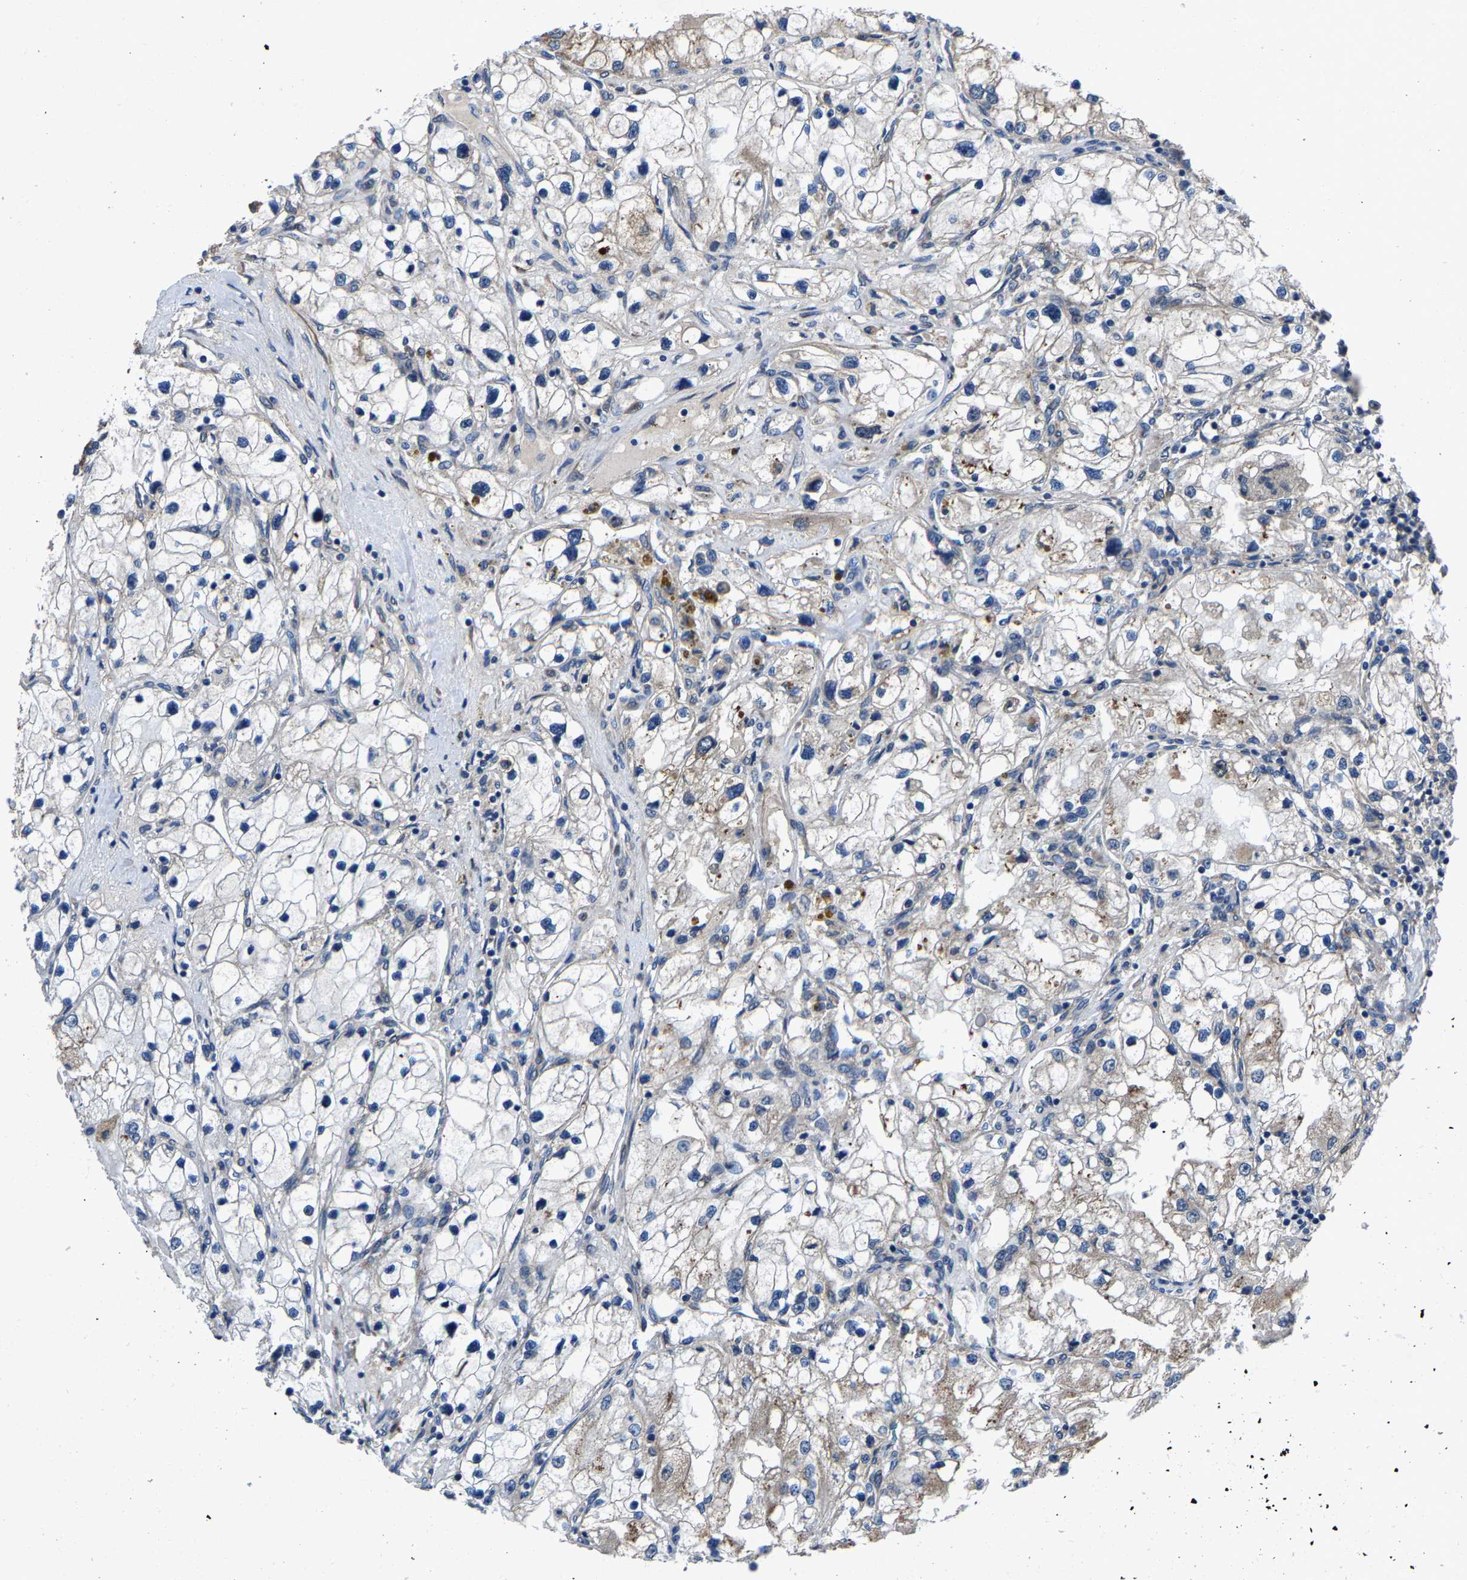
{"staining": {"intensity": "weak", "quantity": "25%-75%", "location": "cytoplasmic/membranous"}, "tissue": "renal cancer", "cell_type": "Tumor cells", "image_type": "cancer", "snomed": [{"axis": "morphology", "description": "Adenocarcinoma, NOS"}, {"axis": "topography", "description": "Kidney"}], "caption": "This photomicrograph shows IHC staining of renal adenocarcinoma, with low weak cytoplasmic/membranous expression in approximately 25%-75% of tumor cells.", "gene": "PDP1", "patient": {"sex": "male", "age": 68}}